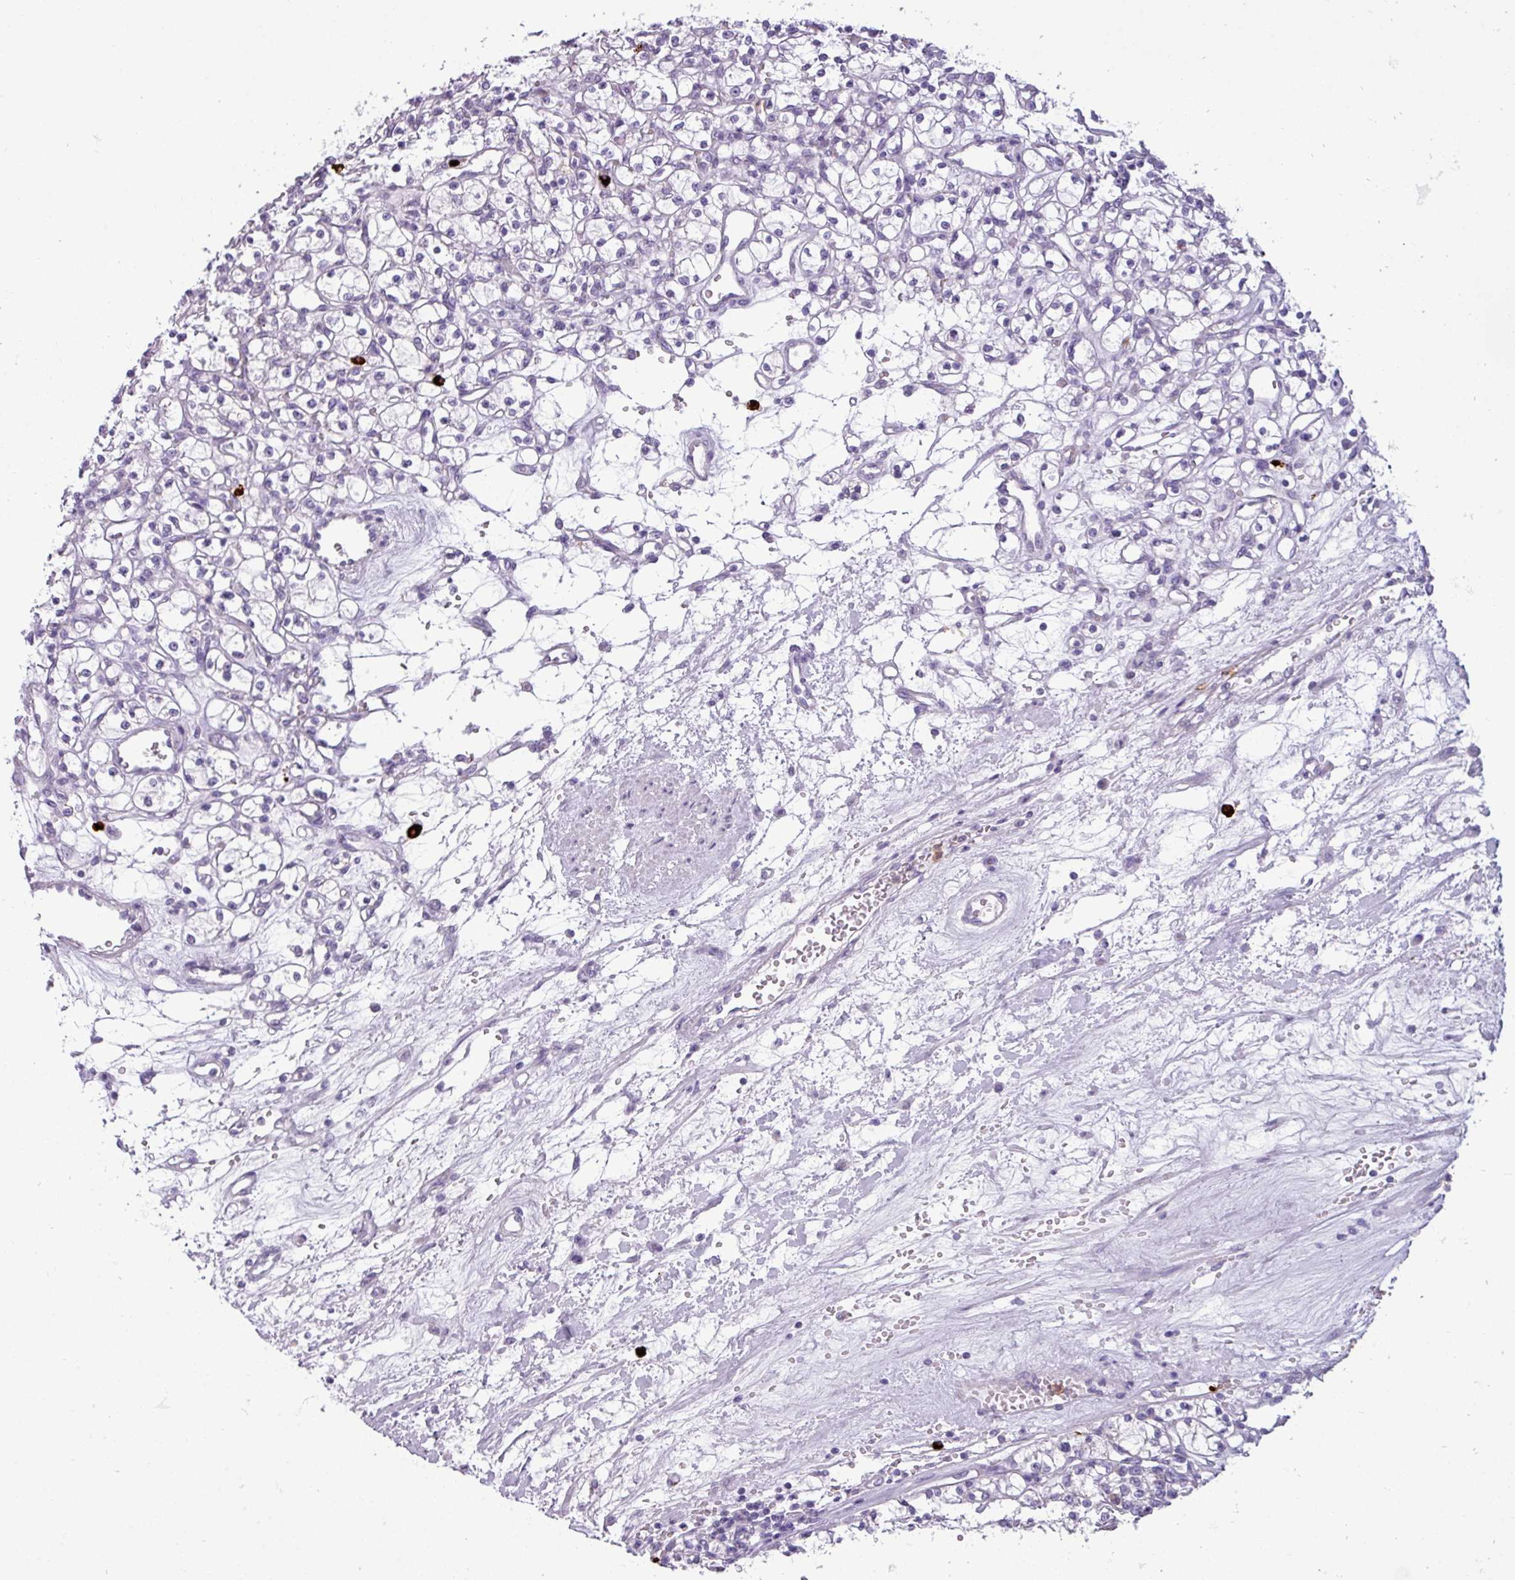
{"staining": {"intensity": "negative", "quantity": "none", "location": "none"}, "tissue": "renal cancer", "cell_type": "Tumor cells", "image_type": "cancer", "snomed": [{"axis": "morphology", "description": "Adenocarcinoma, NOS"}, {"axis": "topography", "description": "Kidney"}], "caption": "Renal cancer (adenocarcinoma) was stained to show a protein in brown. There is no significant expression in tumor cells. (Immunohistochemistry, brightfield microscopy, high magnification).", "gene": "TRIM39", "patient": {"sex": "female", "age": 59}}